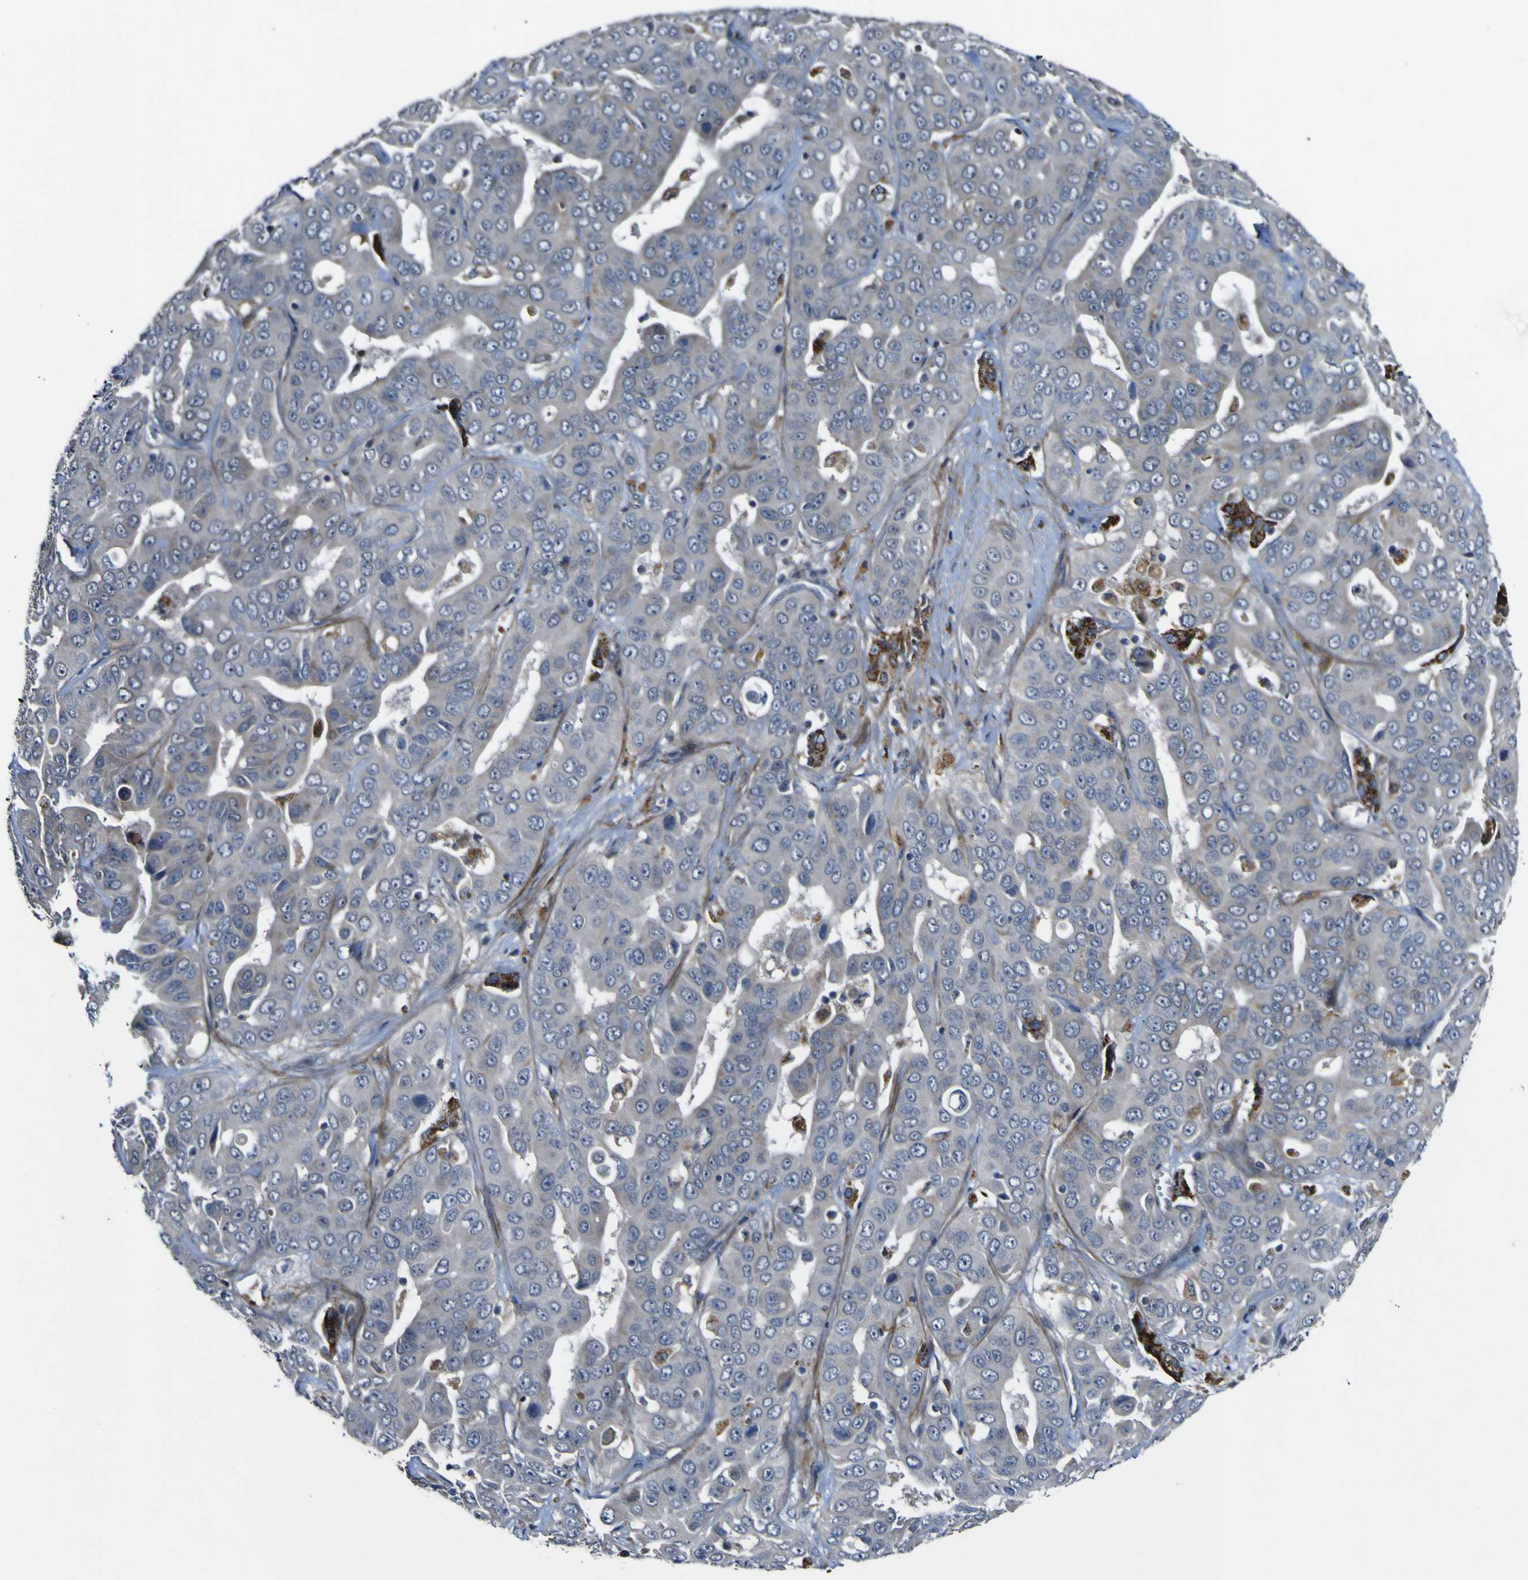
{"staining": {"intensity": "negative", "quantity": "none", "location": "none"}, "tissue": "liver cancer", "cell_type": "Tumor cells", "image_type": "cancer", "snomed": [{"axis": "morphology", "description": "Cholangiocarcinoma"}, {"axis": "topography", "description": "Liver"}], "caption": "The micrograph reveals no significant expression in tumor cells of liver cancer.", "gene": "GPLD1", "patient": {"sex": "female", "age": 52}}